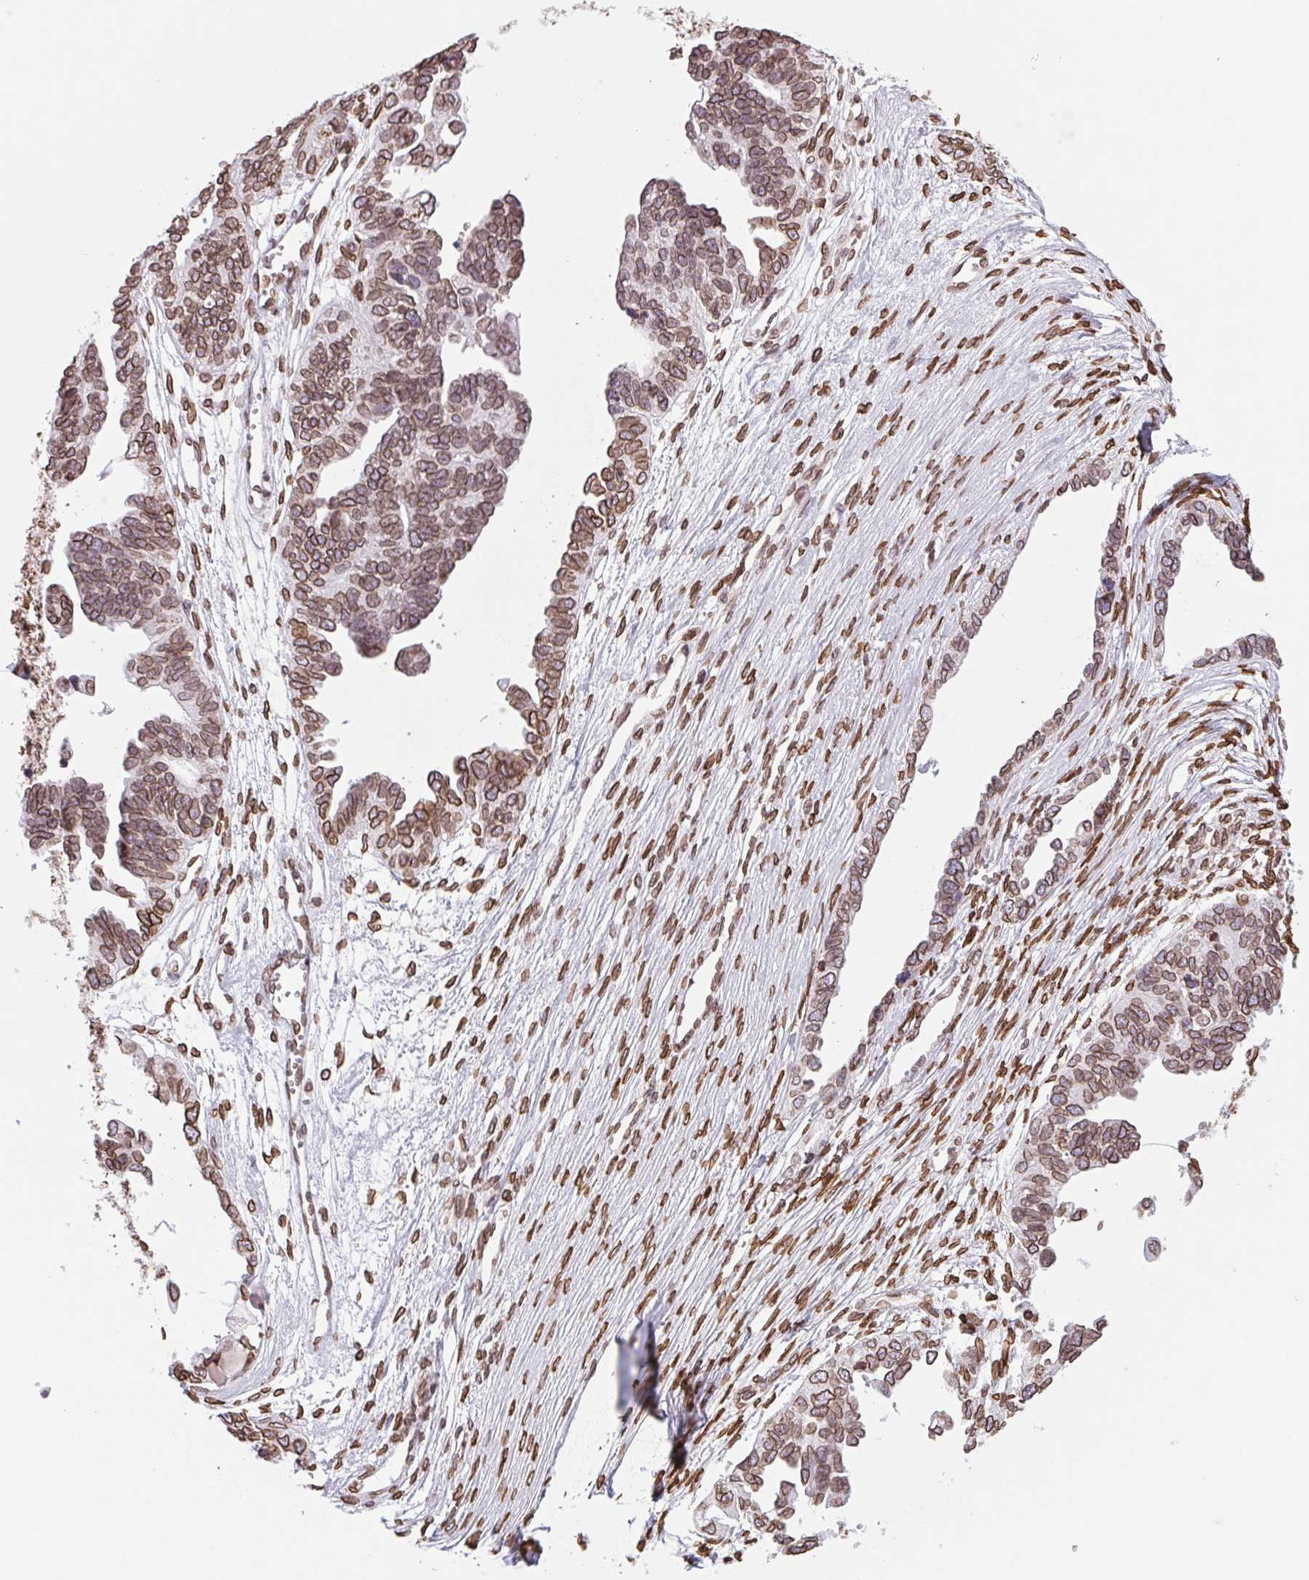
{"staining": {"intensity": "strong", "quantity": ">75%", "location": "cytoplasmic/membranous,nuclear"}, "tissue": "ovarian cancer", "cell_type": "Tumor cells", "image_type": "cancer", "snomed": [{"axis": "morphology", "description": "Cystadenocarcinoma, serous, NOS"}, {"axis": "topography", "description": "Ovary"}], "caption": "High-magnification brightfield microscopy of ovarian cancer stained with DAB (3,3'-diaminobenzidine) (brown) and counterstained with hematoxylin (blue). tumor cells exhibit strong cytoplasmic/membranous and nuclear positivity is seen in about>75% of cells.", "gene": "LMNB2", "patient": {"sex": "female", "age": 51}}